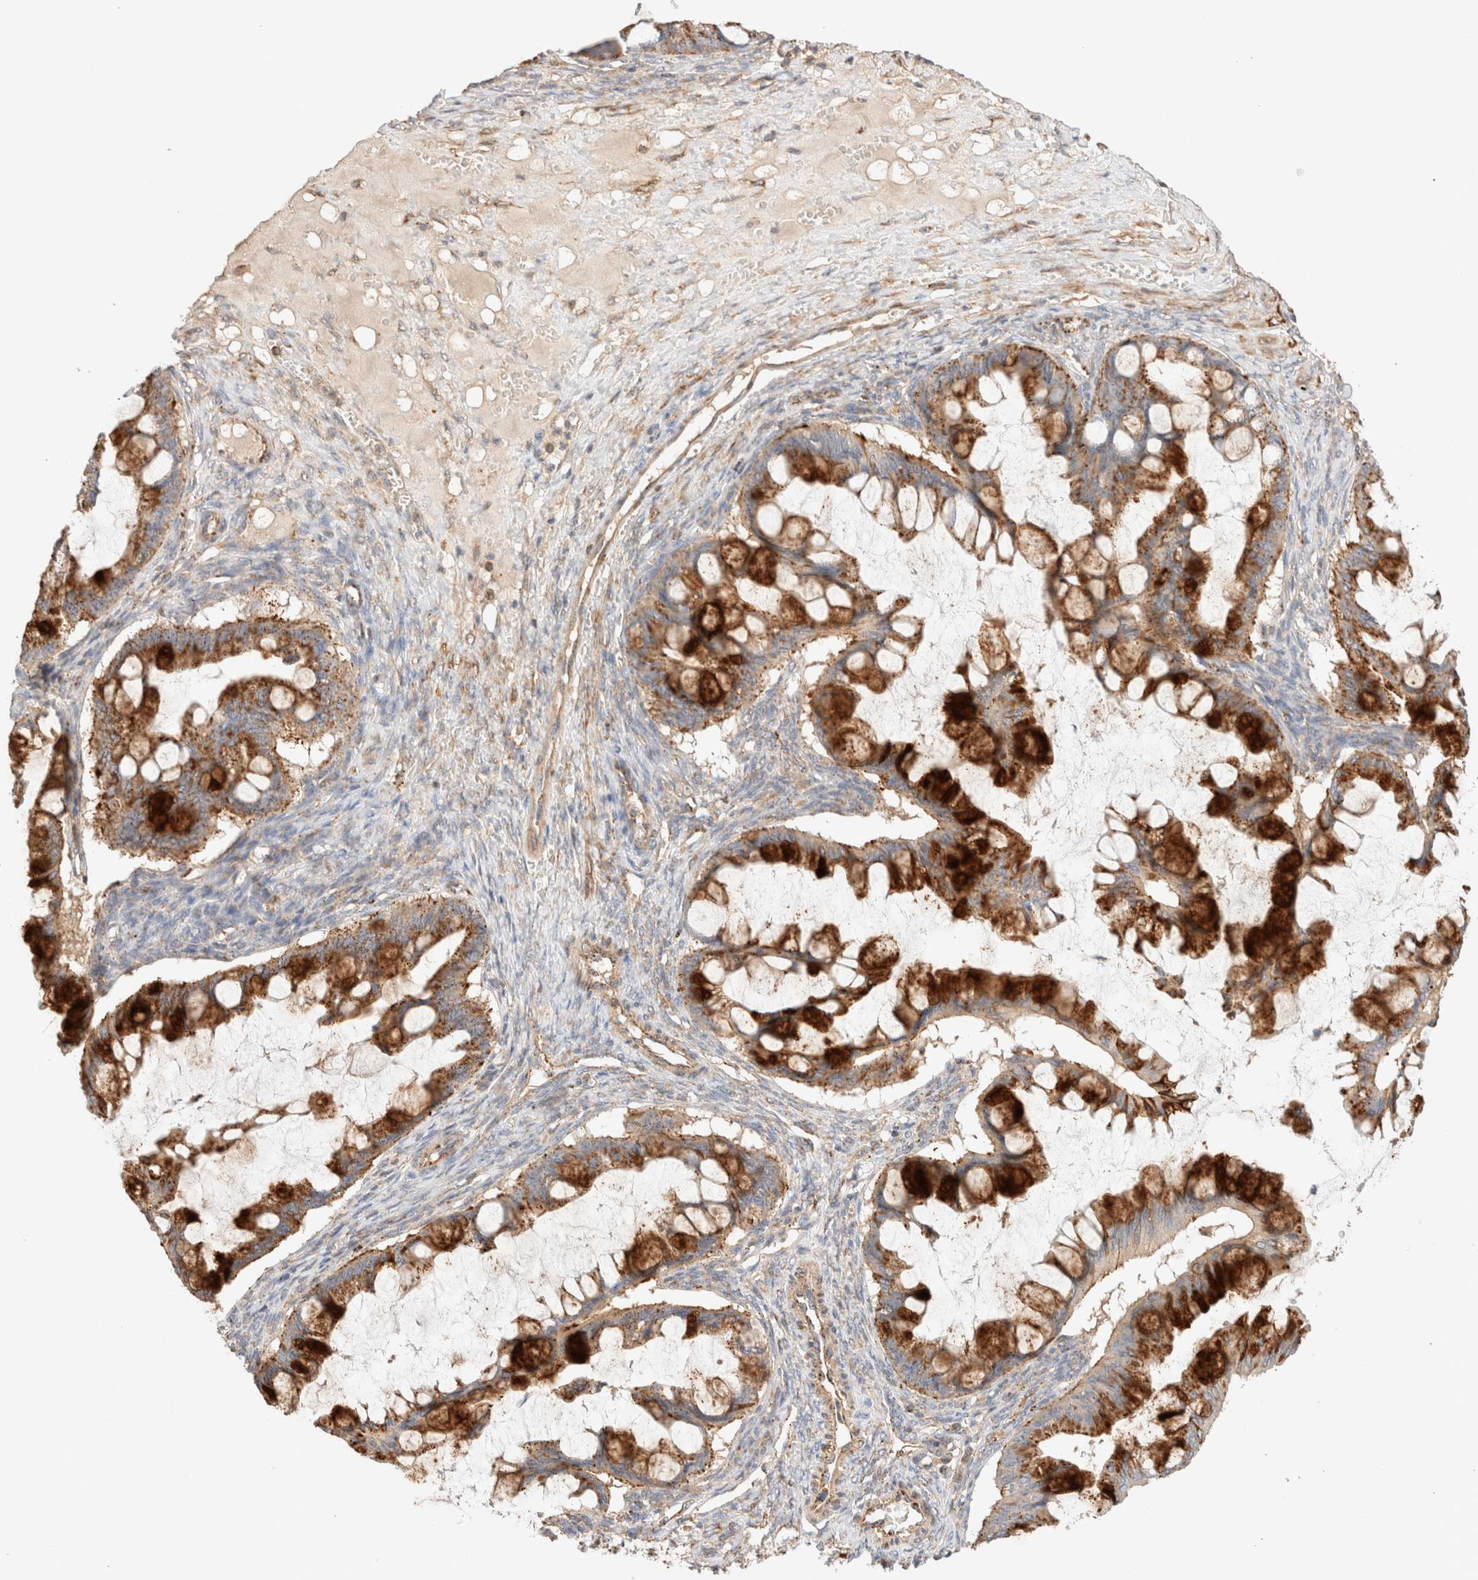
{"staining": {"intensity": "strong", "quantity": ">75%", "location": "cytoplasmic/membranous"}, "tissue": "ovarian cancer", "cell_type": "Tumor cells", "image_type": "cancer", "snomed": [{"axis": "morphology", "description": "Cystadenocarcinoma, mucinous, NOS"}, {"axis": "topography", "description": "Ovary"}], "caption": "This histopathology image shows mucinous cystadenocarcinoma (ovarian) stained with IHC to label a protein in brown. The cytoplasmic/membranous of tumor cells show strong positivity for the protein. Nuclei are counter-stained blue.", "gene": "RABEPK", "patient": {"sex": "female", "age": 73}}